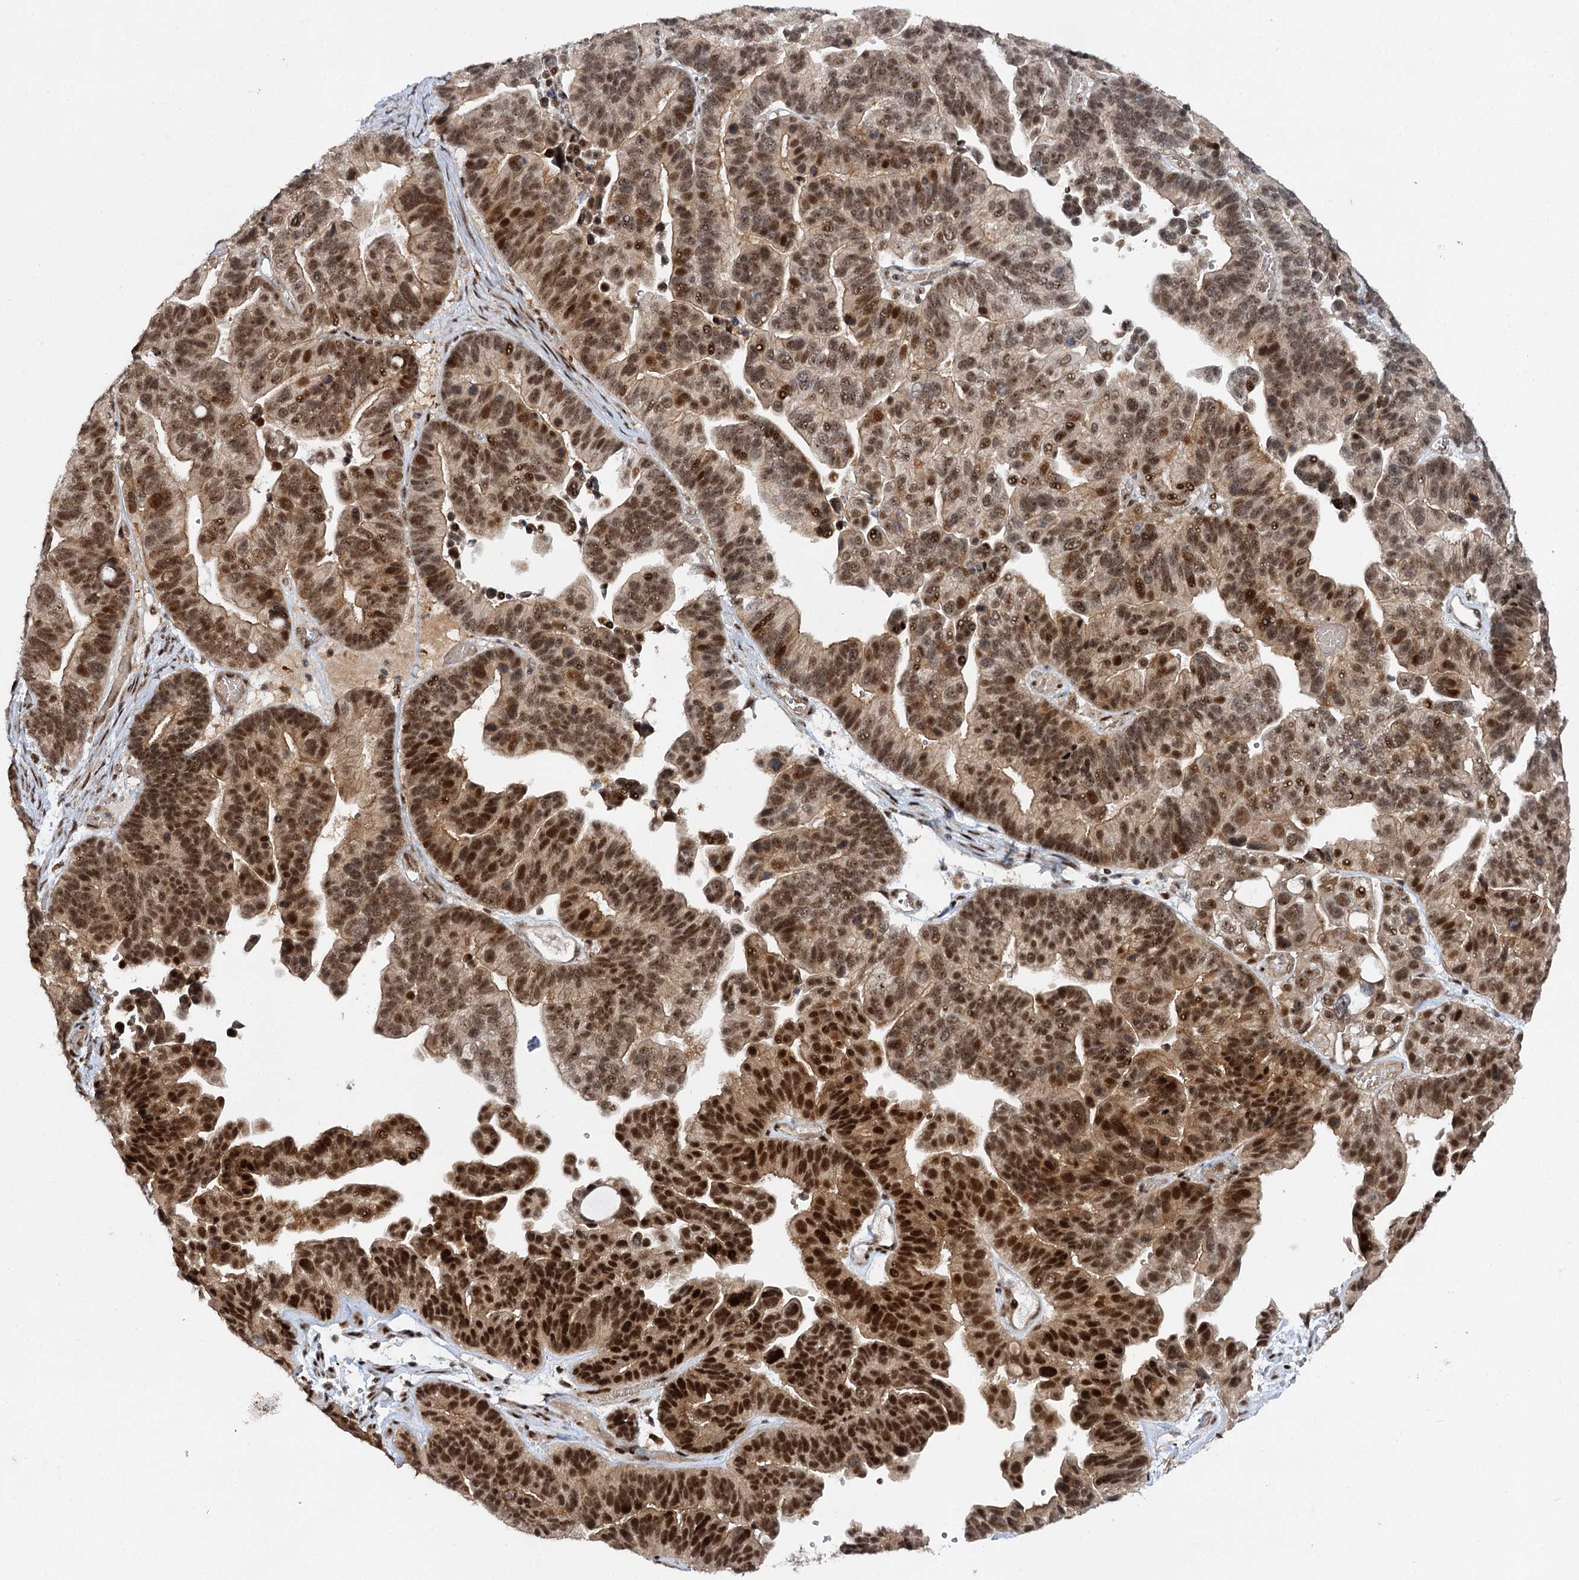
{"staining": {"intensity": "strong", "quantity": ">75%", "location": "nuclear"}, "tissue": "ovarian cancer", "cell_type": "Tumor cells", "image_type": "cancer", "snomed": [{"axis": "morphology", "description": "Cystadenocarcinoma, serous, NOS"}, {"axis": "topography", "description": "Ovary"}], "caption": "Ovarian cancer stained with immunohistochemistry (IHC) reveals strong nuclear expression in approximately >75% of tumor cells.", "gene": "BUD13", "patient": {"sex": "female", "age": 56}}